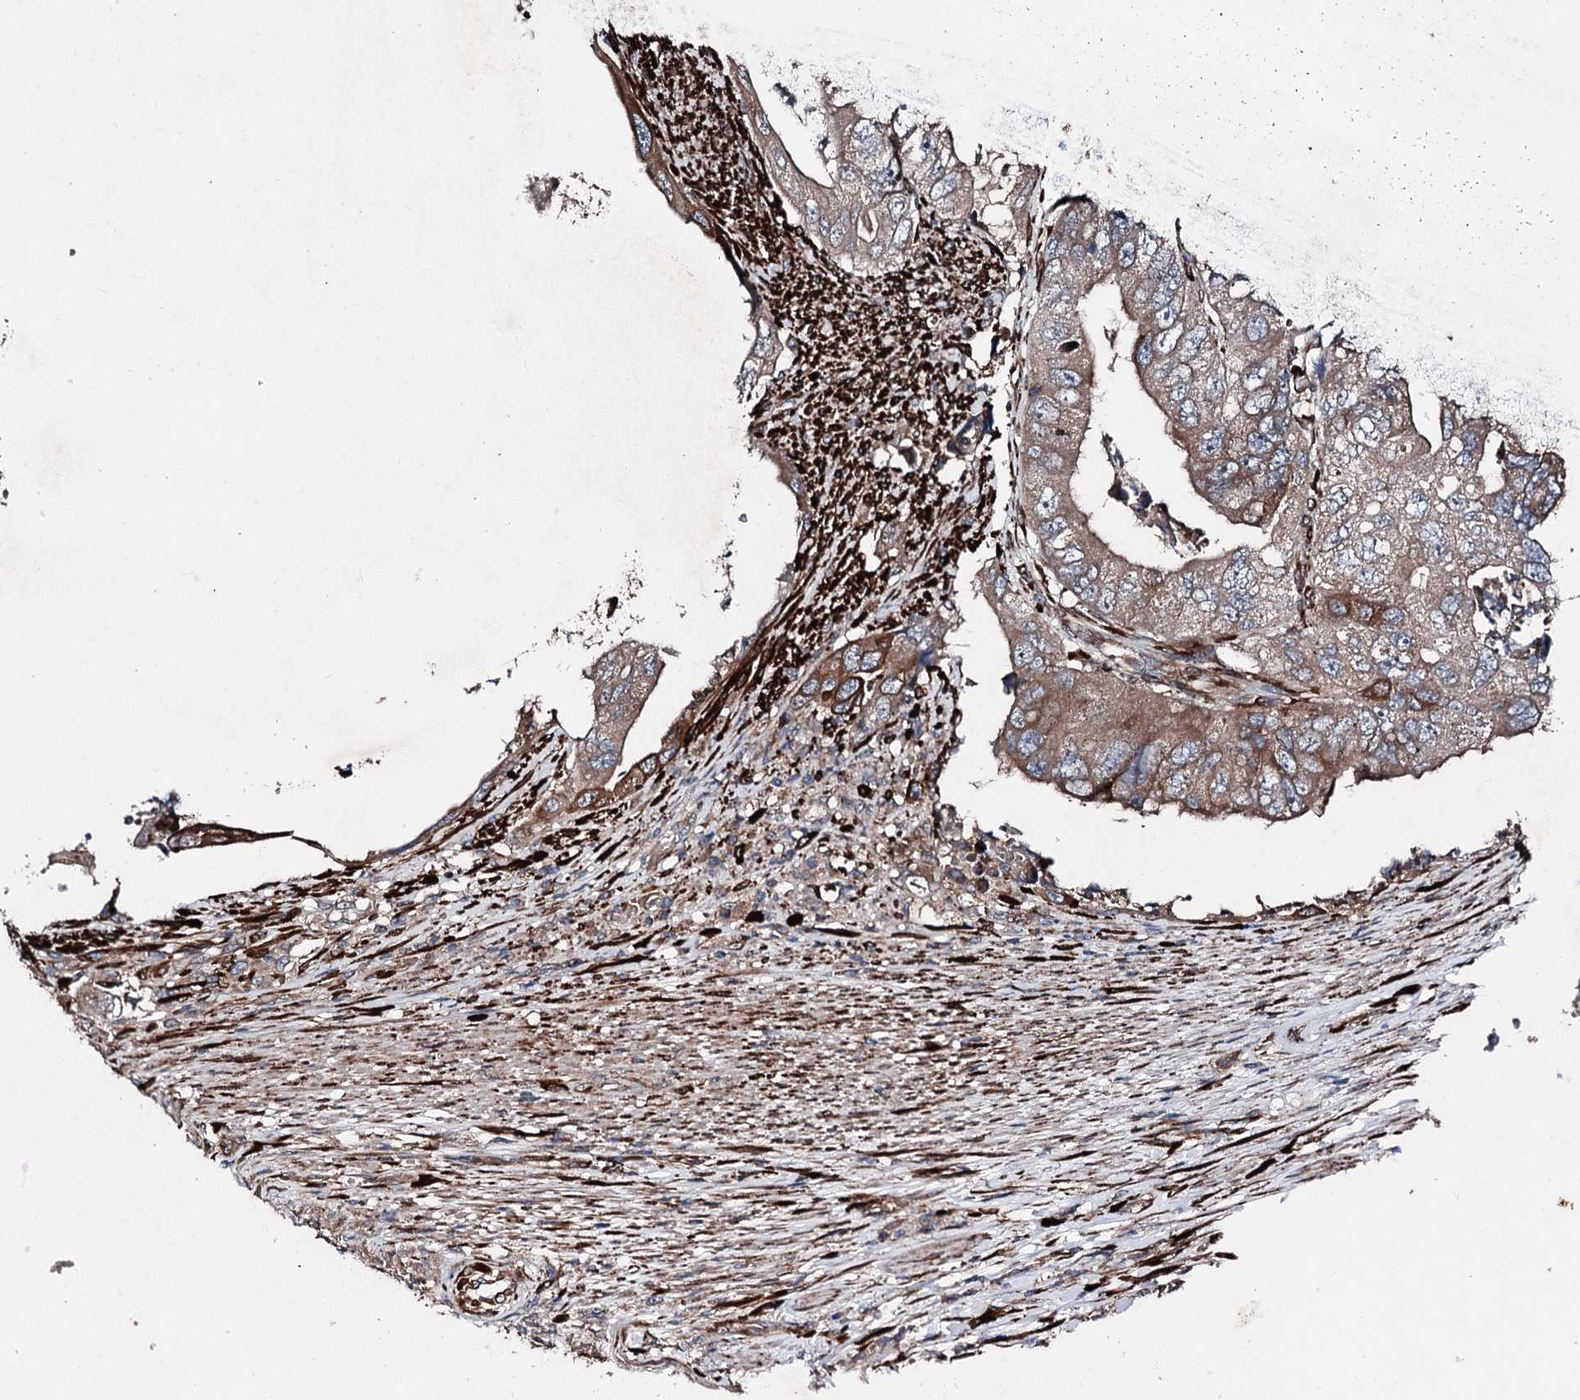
{"staining": {"intensity": "moderate", "quantity": "25%-75%", "location": "cytoplasmic/membranous"}, "tissue": "colorectal cancer", "cell_type": "Tumor cells", "image_type": "cancer", "snomed": [{"axis": "morphology", "description": "Adenocarcinoma, NOS"}, {"axis": "topography", "description": "Rectum"}], "caption": "IHC (DAB (3,3'-diaminobenzidine)) staining of human colorectal adenocarcinoma displays moderate cytoplasmic/membranous protein positivity in about 25%-75% of tumor cells.", "gene": "DDIAS", "patient": {"sex": "male", "age": 63}}